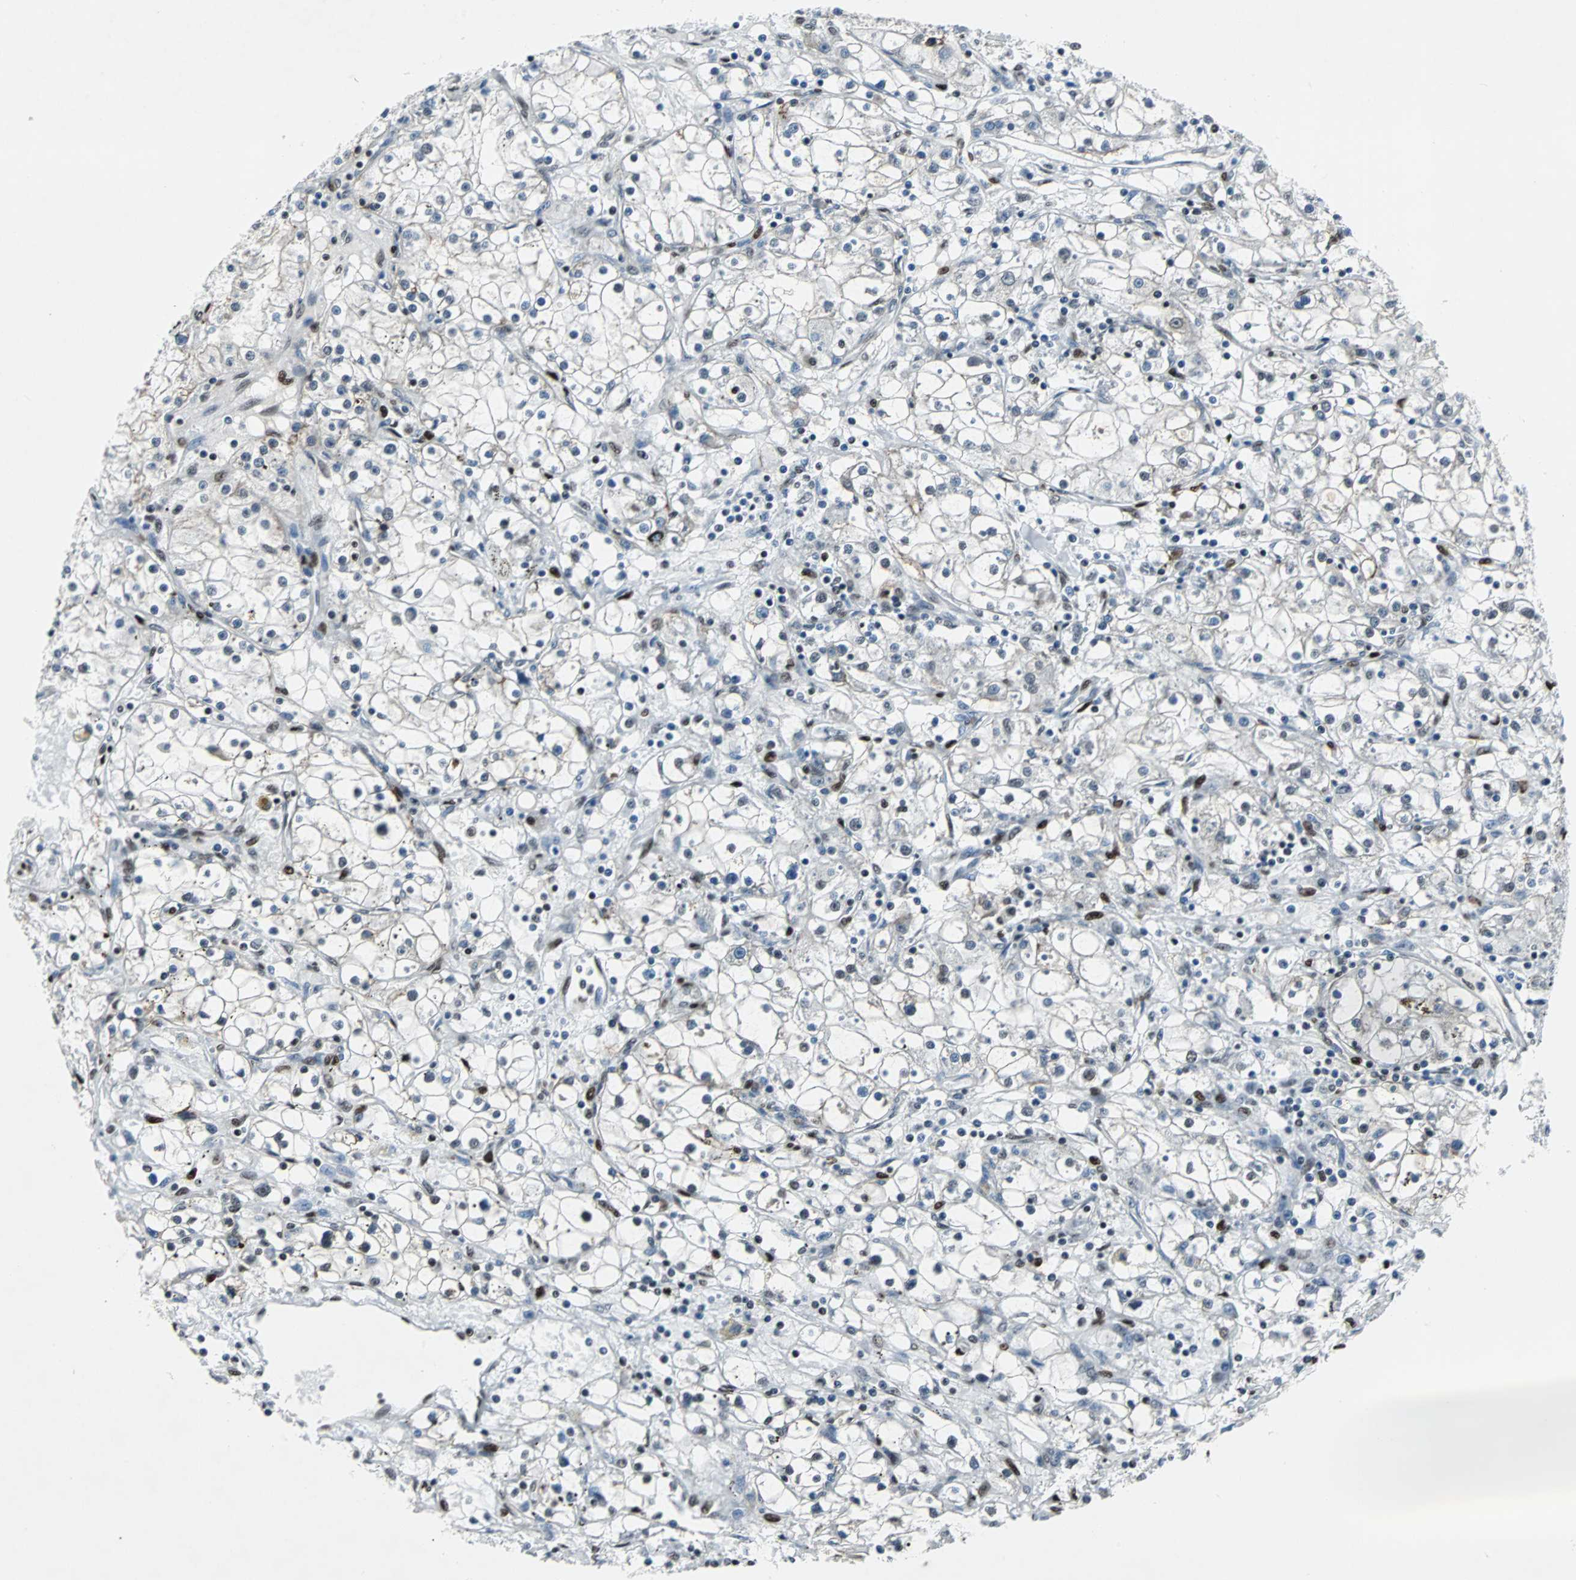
{"staining": {"intensity": "weak", "quantity": "<25%", "location": "nuclear"}, "tissue": "renal cancer", "cell_type": "Tumor cells", "image_type": "cancer", "snomed": [{"axis": "morphology", "description": "Adenocarcinoma, NOS"}, {"axis": "topography", "description": "Kidney"}], "caption": "Protein analysis of renal cancer (adenocarcinoma) demonstrates no significant positivity in tumor cells. (DAB IHC visualized using brightfield microscopy, high magnification).", "gene": "MEF2D", "patient": {"sex": "male", "age": 56}}